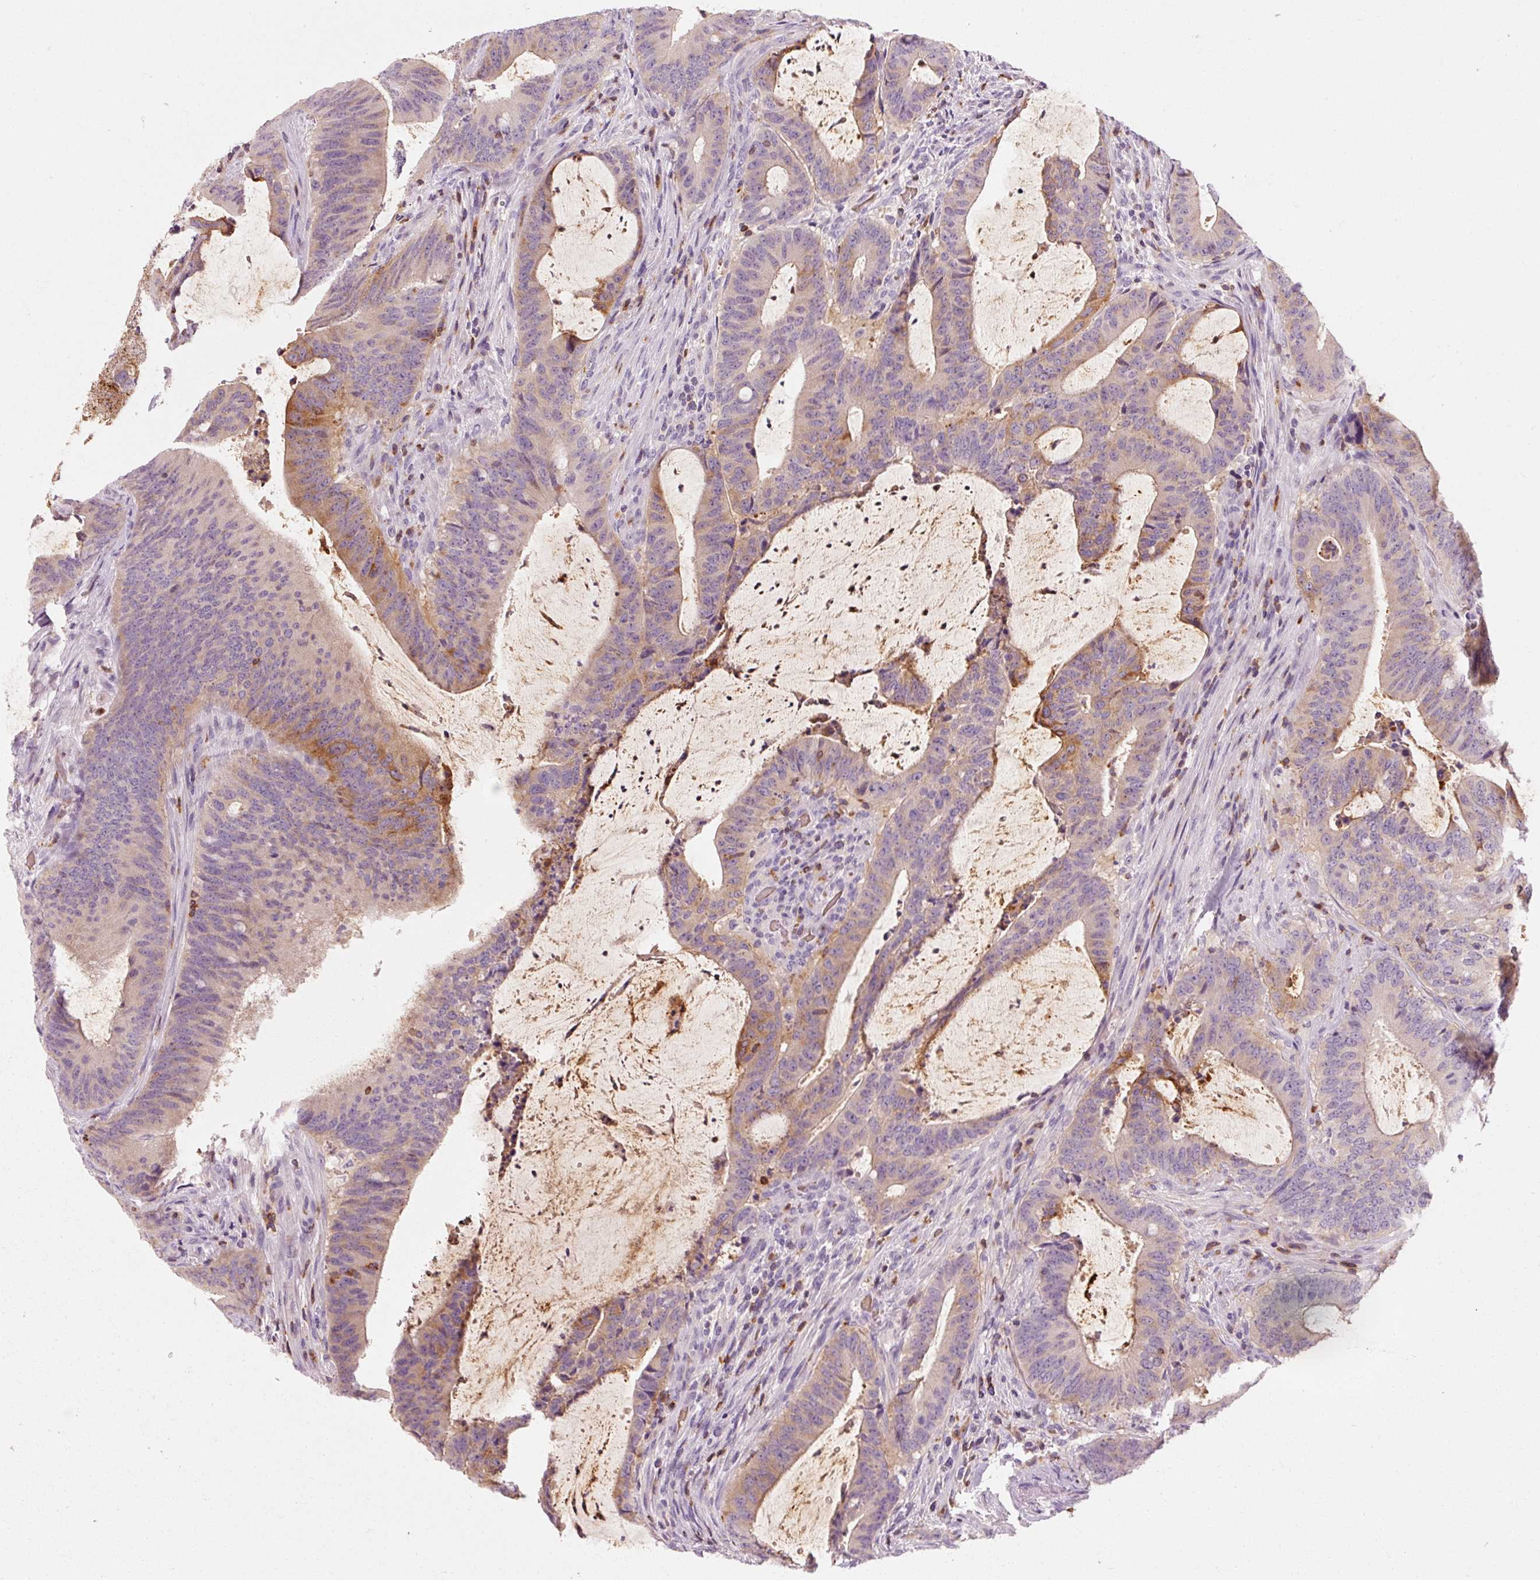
{"staining": {"intensity": "moderate", "quantity": "<25%", "location": "cytoplasmic/membranous"}, "tissue": "colorectal cancer", "cell_type": "Tumor cells", "image_type": "cancer", "snomed": [{"axis": "morphology", "description": "Adenocarcinoma, NOS"}, {"axis": "topography", "description": "Colon"}], "caption": "The immunohistochemical stain shows moderate cytoplasmic/membranous expression in tumor cells of colorectal cancer tissue.", "gene": "OR8K1", "patient": {"sex": "female", "age": 43}}